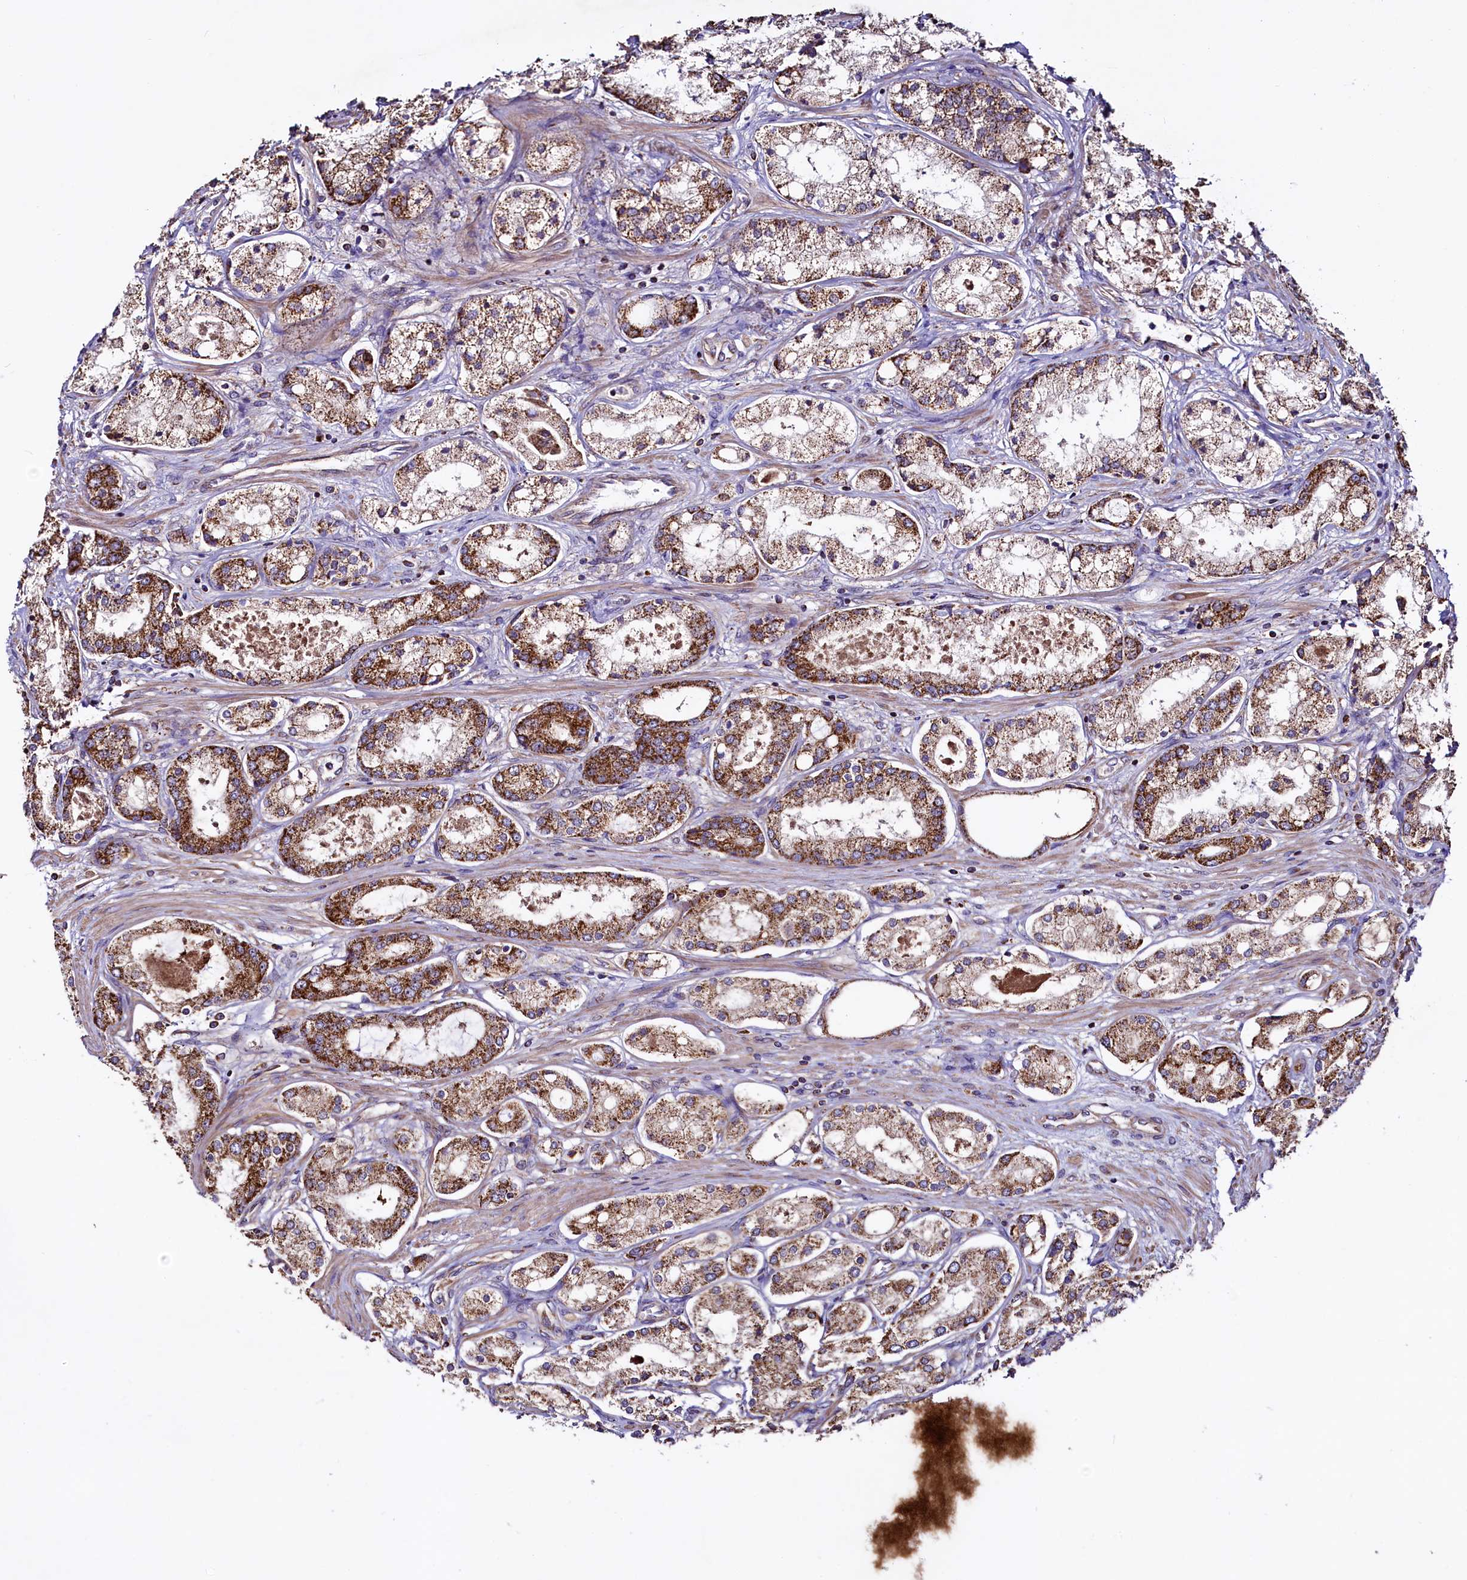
{"staining": {"intensity": "moderate", "quantity": ">75%", "location": "cytoplasmic/membranous"}, "tissue": "prostate cancer", "cell_type": "Tumor cells", "image_type": "cancer", "snomed": [{"axis": "morphology", "description": "Adenocarcinoma, Low grade"}, {"axis": "topography", "description": "Prostate"}], "caption": "The micrograph displays immunohistochemical staining of prostate cancer. There is moderate cytoplasmic/membranous expression is appreciated in about >75% of tumor cells.", "gene": "STARD5", "patient": {"sex": "male", "age": 68}}